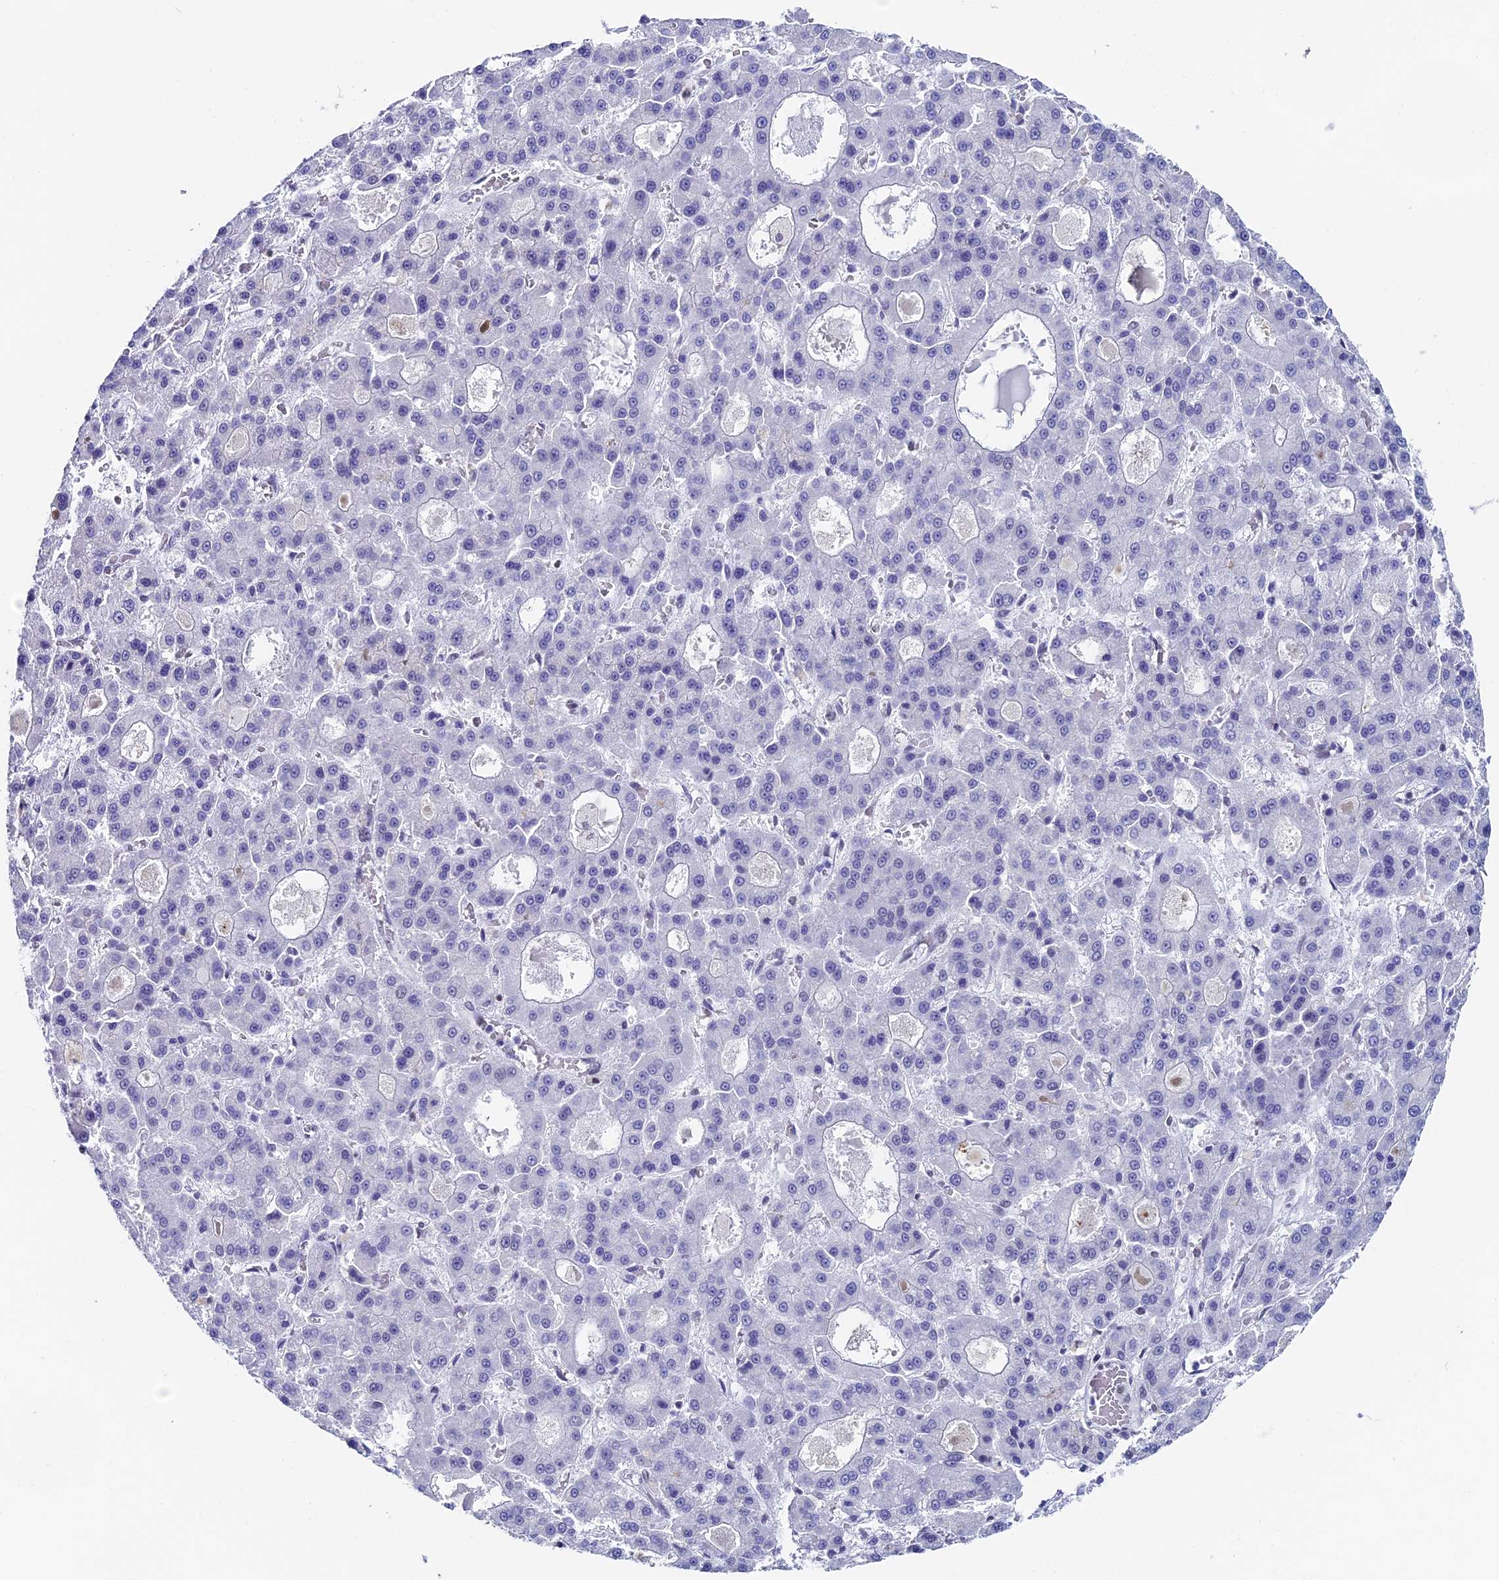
{"staining": {"intensity": "negative", "quantity": "none", "location": "none"}, "tissue": "liver cancer", "cell_type": "Tumor cells", "image_type": "cancer", "snomed": [{"axis": "morphology", "description": "Carcinoma, Hepatocellular, NOS"}, {"axis": "topography", "description": "Liver"}], "caption": "IHC of human liver hepatocellular carcinoma displays no positivity in tumor cells. Brightfield microscopy of immunohistochemistry (IHC) stained with DAB (brown) and hematoxylin (blue), captured at high magnification.", "gene": "CD2BP2", "patient": {"sex": "male", "age": 70}}